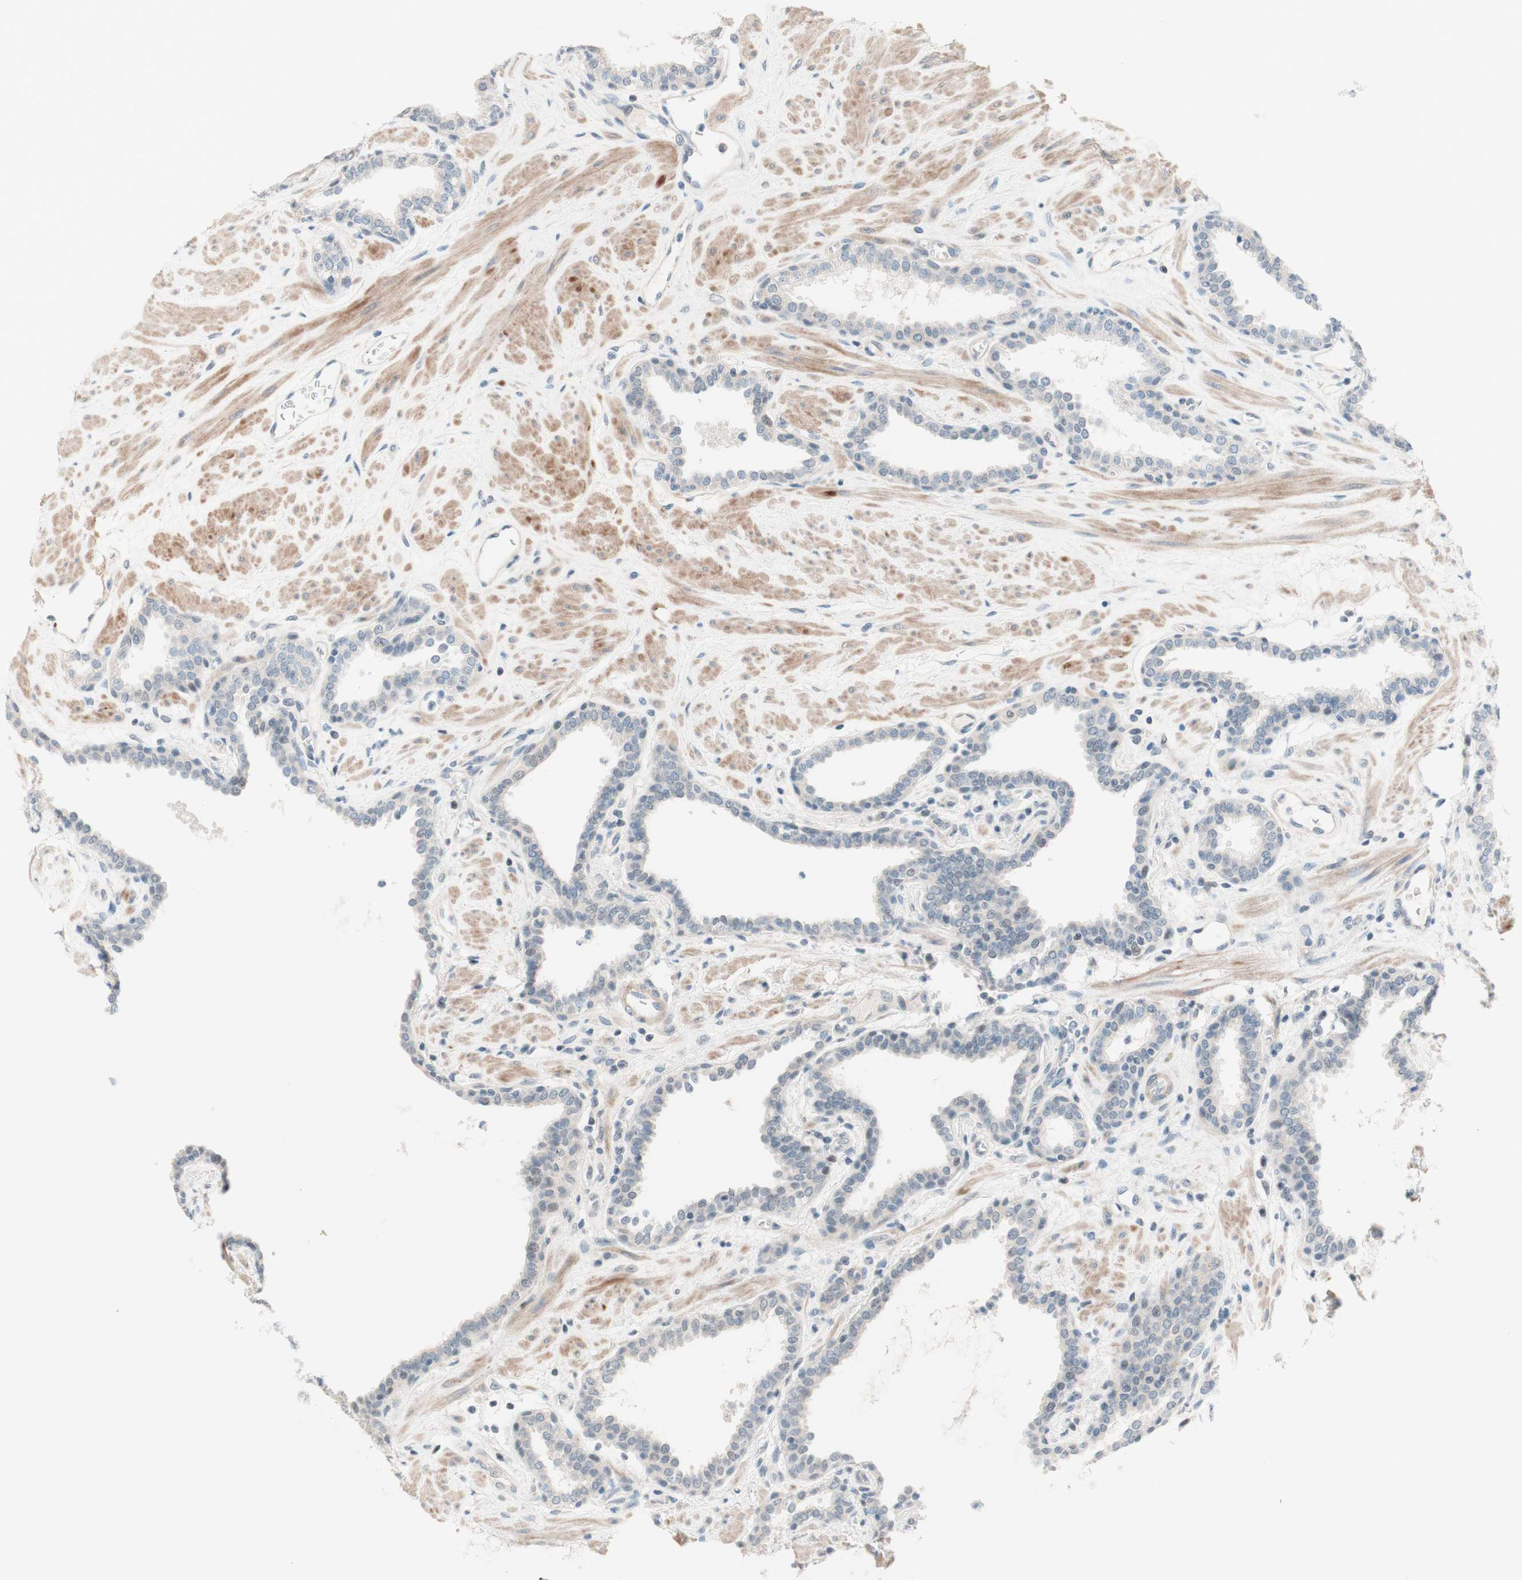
{"staining": {"intensity": "negative", "quantity": "none", "location": "none"}, "tissue": "prostate", "cell_type": "Glandular cells", "image_type": "normal", "snomed": [{"axis": "morphology", "description": "Normal tissue, NOS"}, {"axis": "topography", "description": "Prostate"}], "caption": "An immunohistochemistry (IHC) image of benign prostate is shown. There is no staining in glandular cells of prostate.", "gene": "JPH1", "patient": {"sex": "male", "age": 51}}